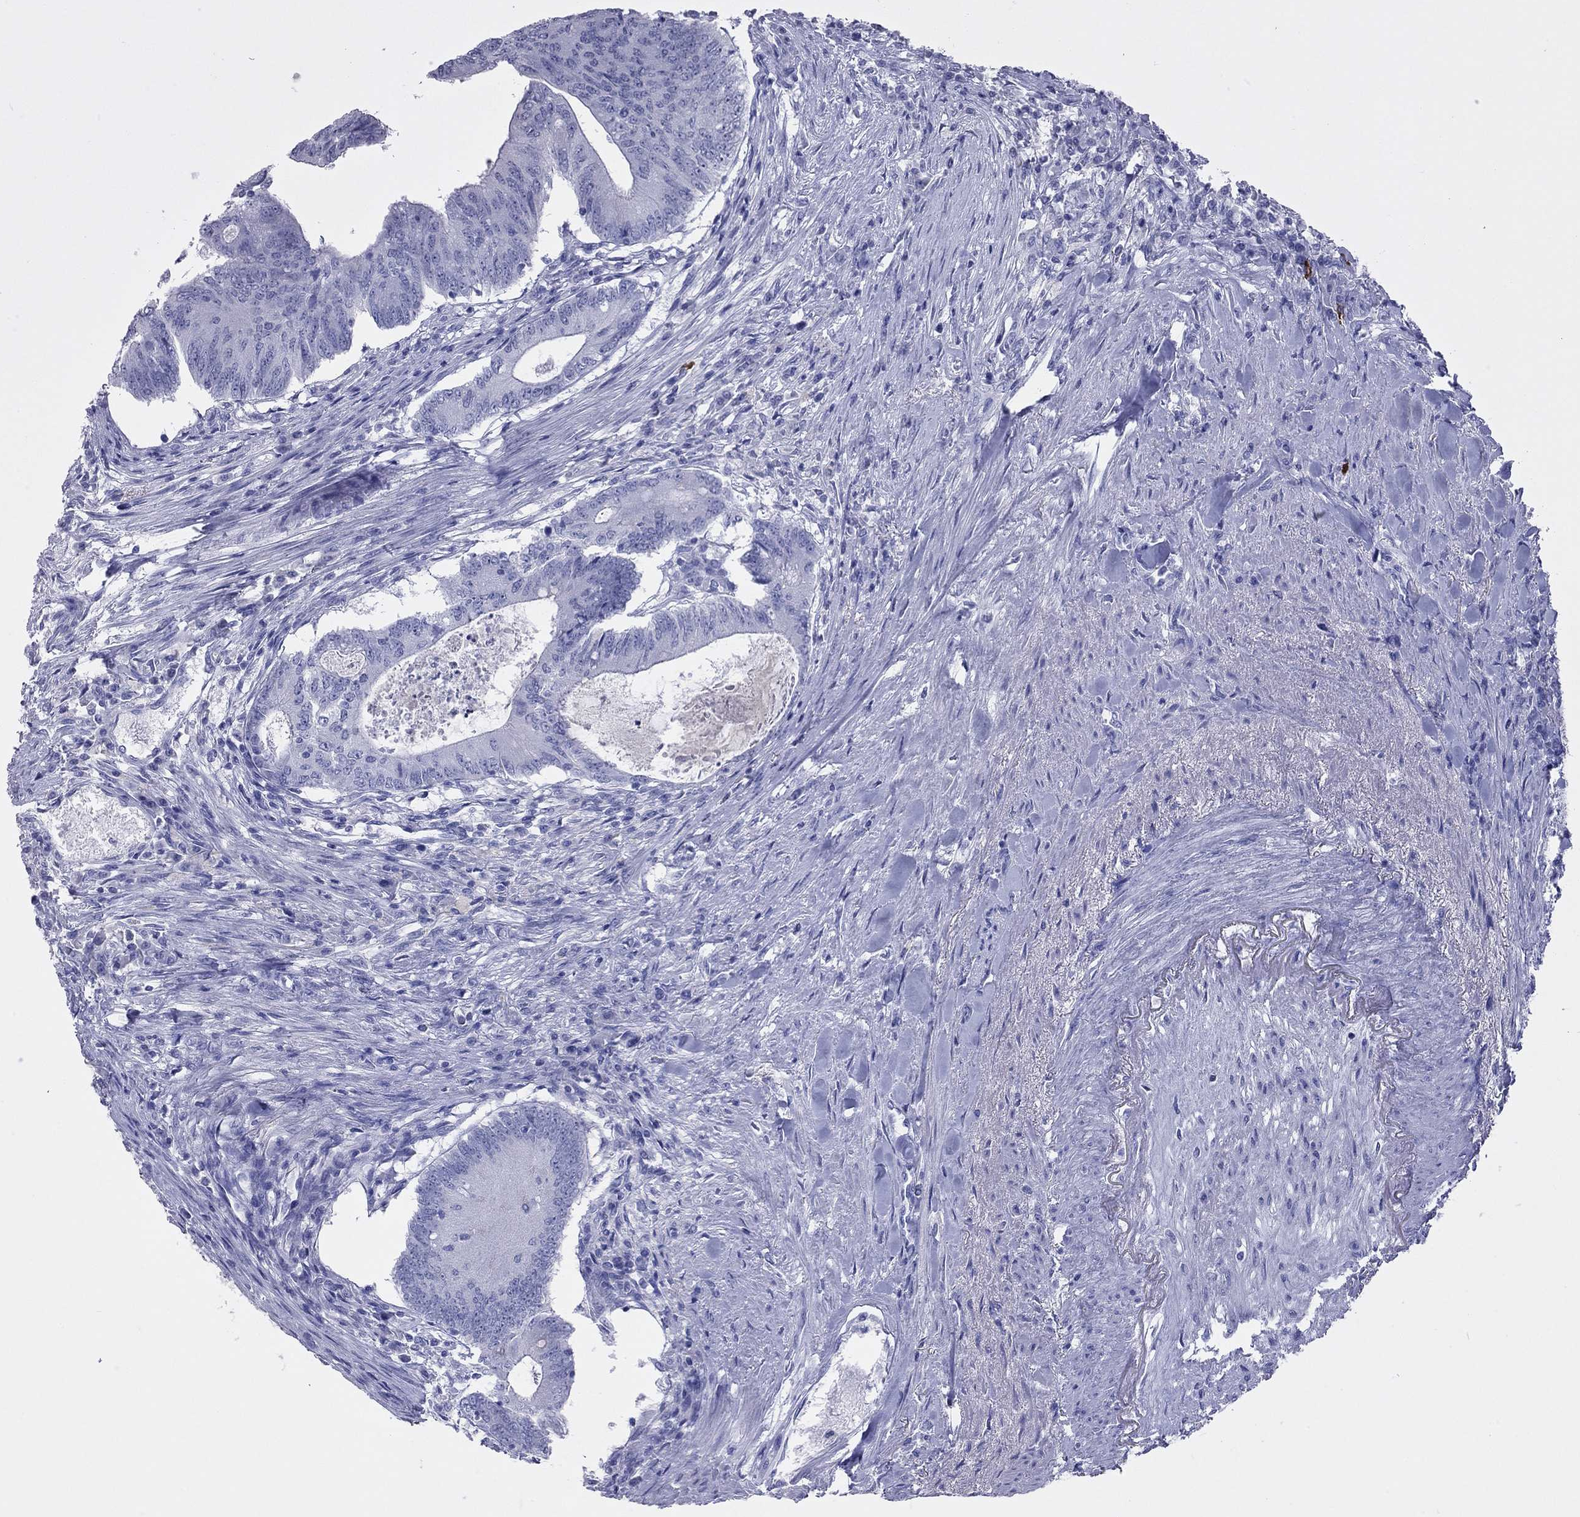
{"staining": {"intensity": "negative", "quantity": "none", "location": "none"}, "tissue": "colorectal cancer", "cell_type": "Tumor cells", "image_type": "cancer", "snomed": [{"axis": "morphology", "description": "Adenocarcinoma, NOS"}, {"axis": "topography", "description": "Colon"}], "caption": "This is an immunohistochemistry (IHC) micrograph of human adenocarcinoma (colorectal). There is no staining in tumor cells.", "gene": "KLRG1", "patient": {"sex": "female", "age": 70}}